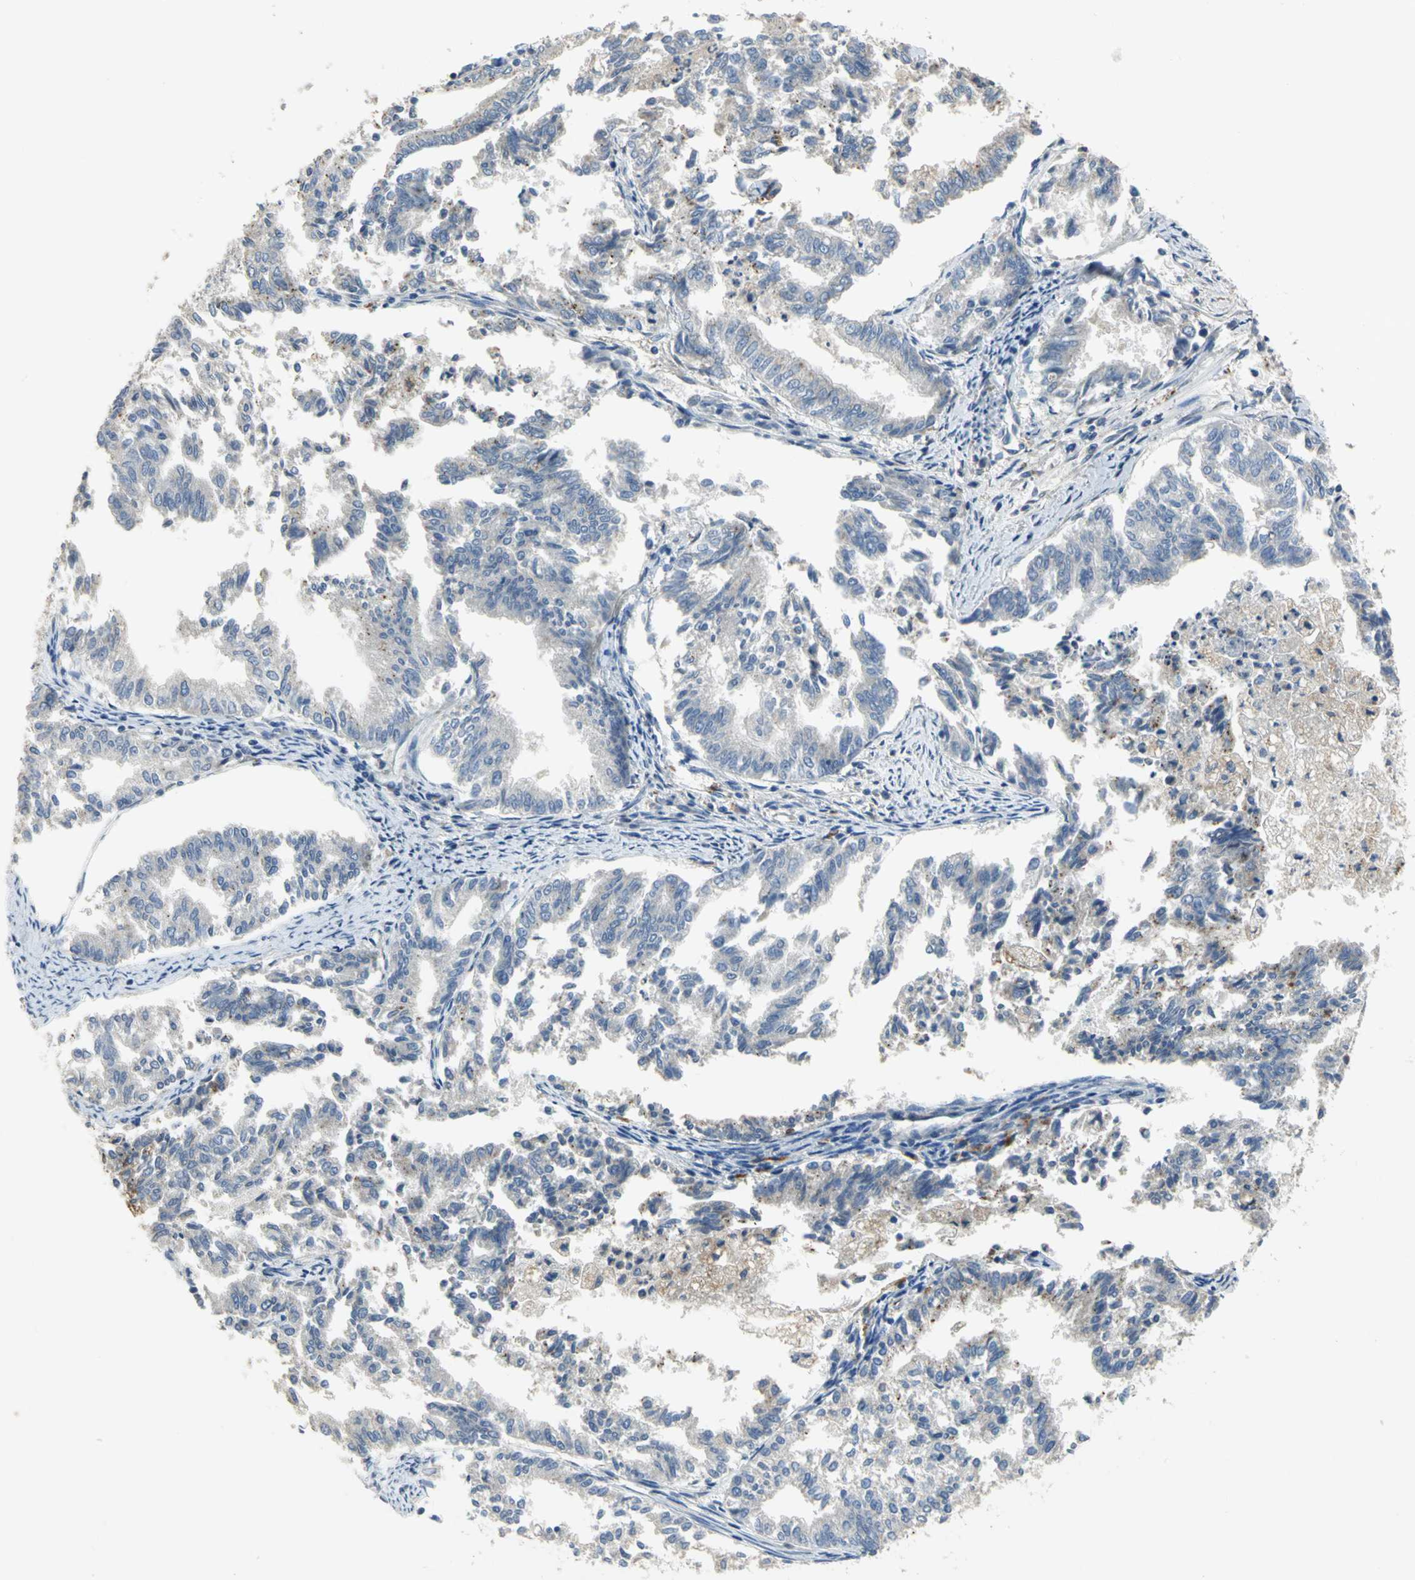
{"staining": {"intensity": "negative", "quantity": "none", "location": "none"}, "tissue": "endometrial cancer", "cell_type": "Tumor cells", "image_type": "cancer", "snomed": [{"axis": "morphology", "description": "Adenocarcinoma, NOS"}, {"axis": "topography", "description": "Endometrium"}], "caption": "High power microscopy histopathology image of an immunohistochemistry (IHC) histopathology image of endometrial cancer, revealing no significant staining in tumor cells.", "gene": "IL17RB", "patient": {"sex": "female", "age": 79}}